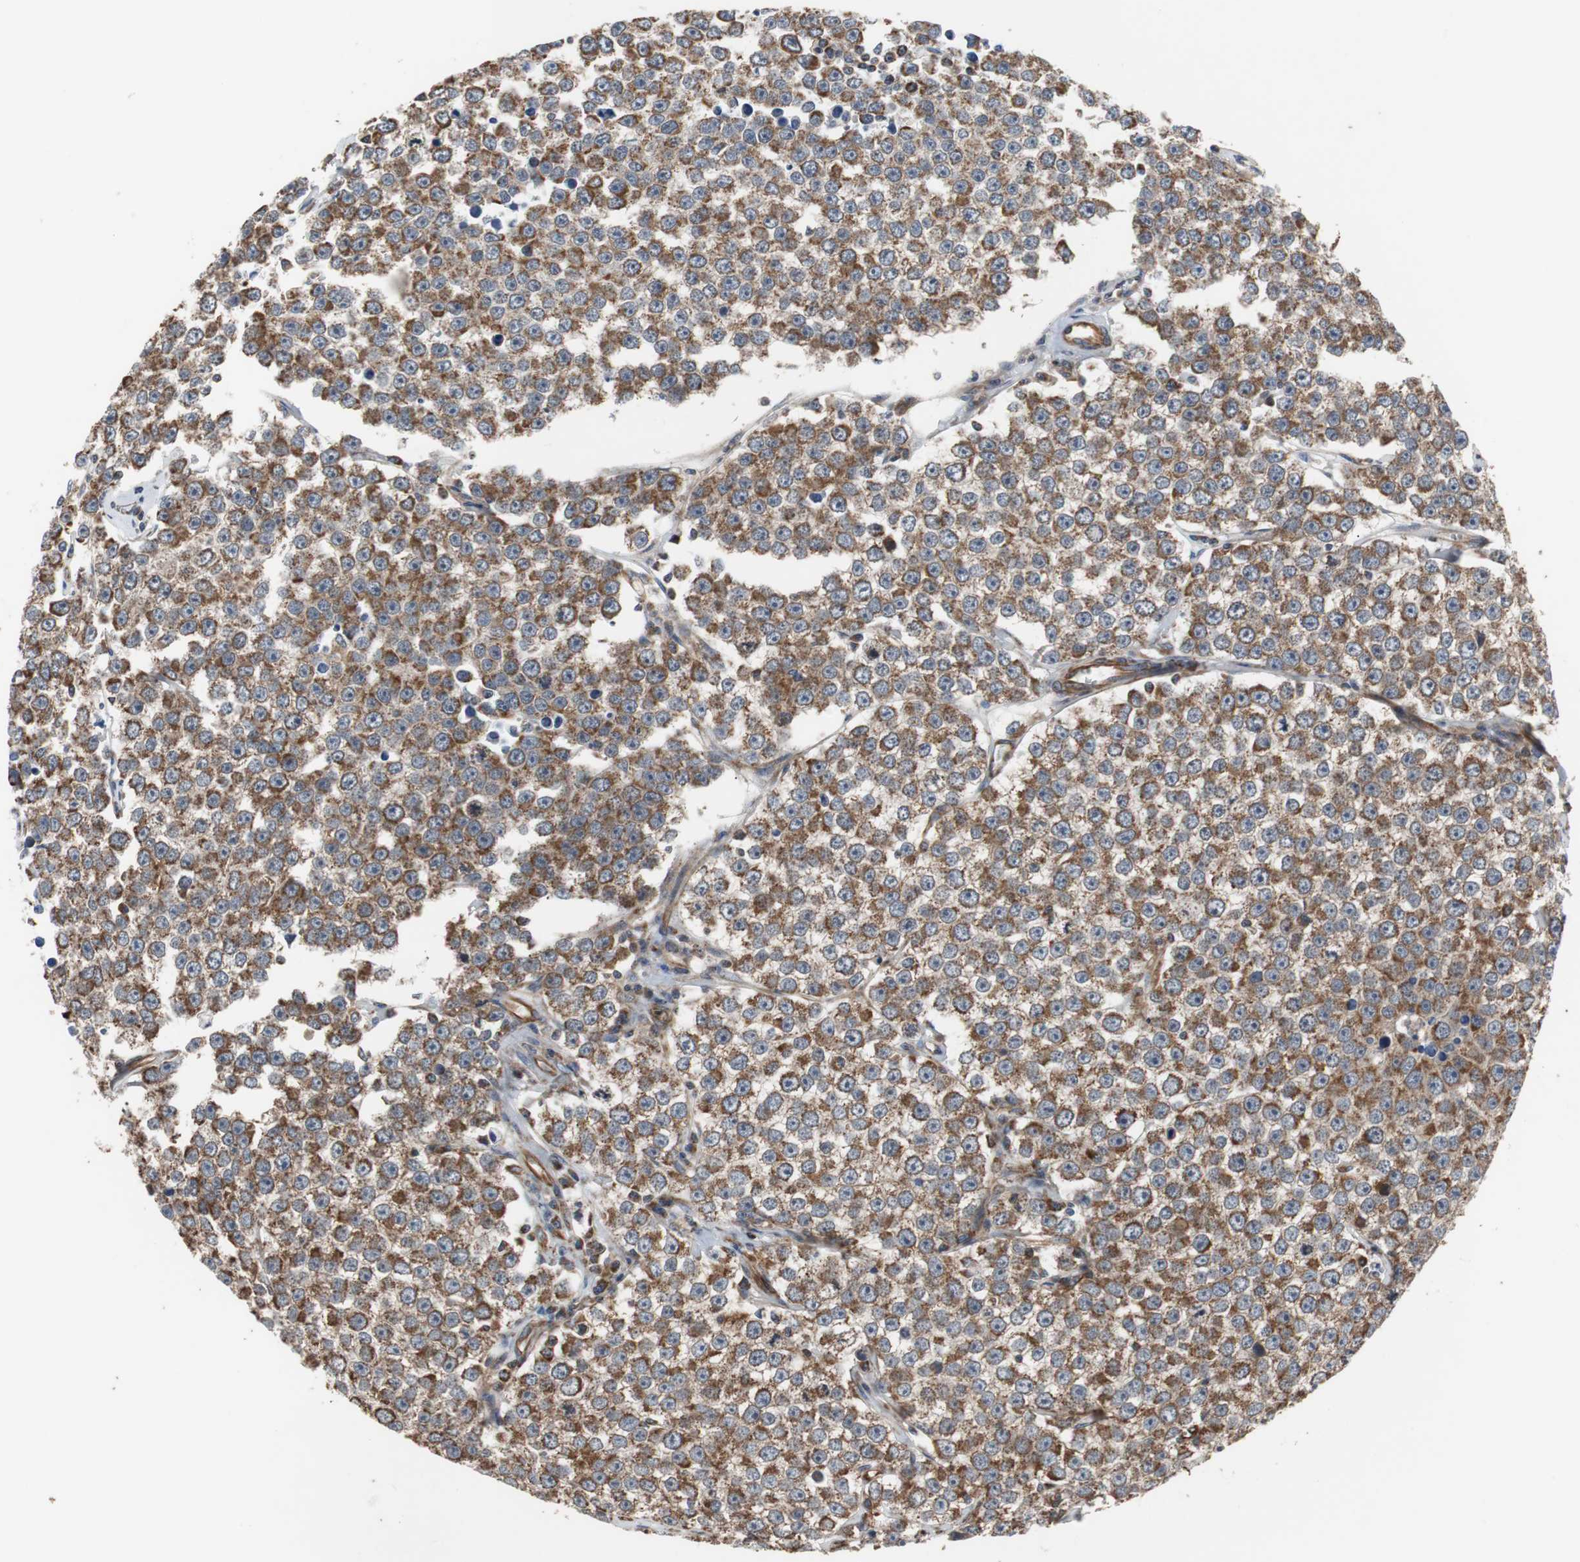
{"staining": {"intensity": "moderate", "quantity": ">75%", "location": "cytoplasmic/membranous"}, "tissue": "testis cancer", "cell_type": "Tumor cells", "image_type": "cancer", "snomed": [{"axis": "morphology", "description": "Seminoma, NOS"}, {"axis": "morphology", "description": "Carcinoma, Embryonal, NOS"}, {"axis": "topography", "description": "Testis"}], "caption": "Testis cancer (seminoma) stained with immunohistochemistry (IHC) demonstrates moderate cytoplasmic/membranous positivity in approximately >75% of tumor cells.", "gene": "ACTR3", "patient": {"sex": "male", "age": 52}}